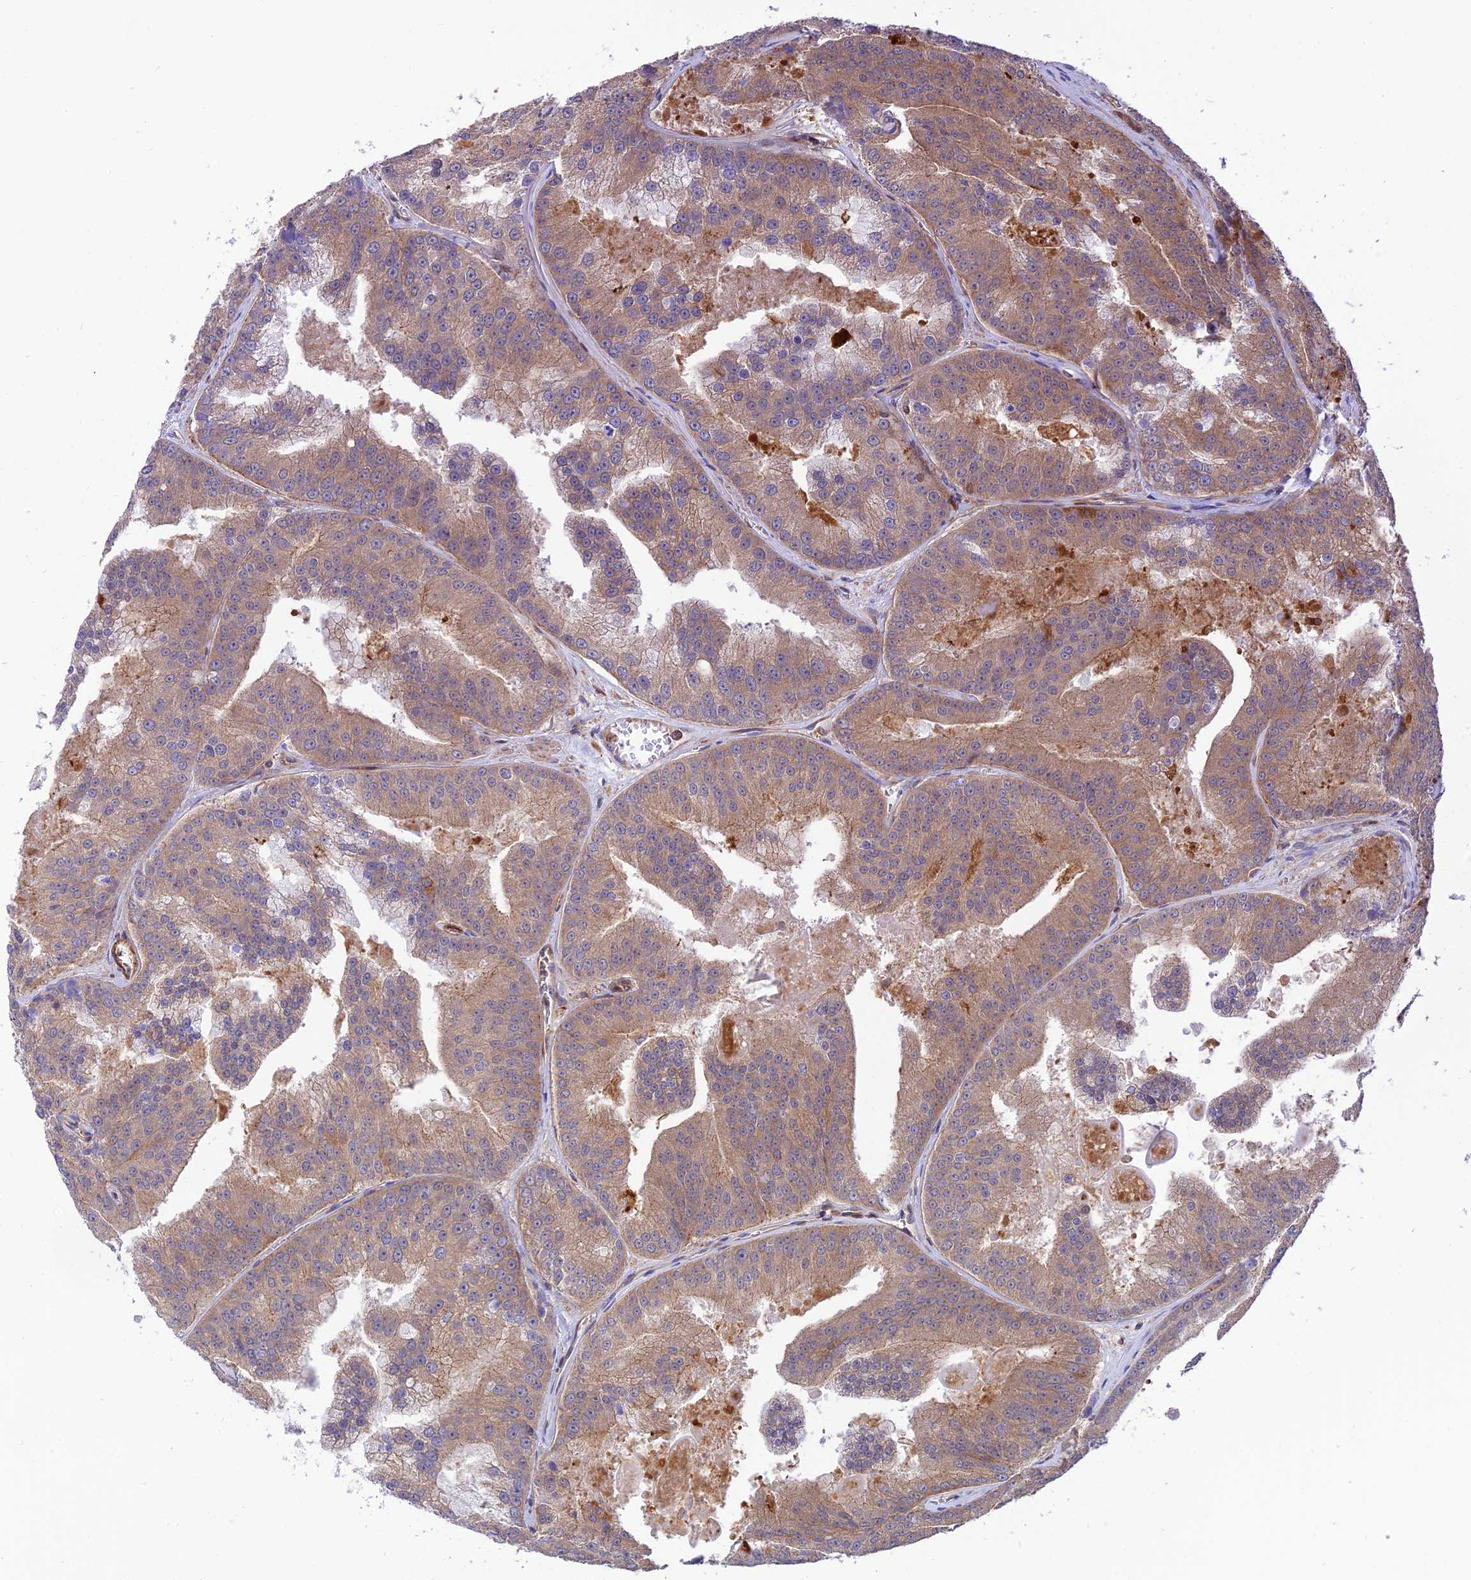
{"staining": {"intensity": "moderate", "quantity": ">75%", "location": "cytoplasmic/membranous"}, "tissue": "prostate cancer", "cell_type": "Tumor cells", "image_type": "cancer", "snomed": [{"axis": "morphology", "description": "Adenocarcinoma, High grade"}, {"axis": "topography", "description": "Prostate"}], "caption": "A micrograph of human high-grade adenocarcinoma (prostate) stained for a protein shows moderate cytoplasmic/membranous brown staining in tumor cells. (DAB IHC, brown staining for protein, blue staining for nuclei).", "gene": "EVI5L", "patient": {"sex": "male", "age": 61}}